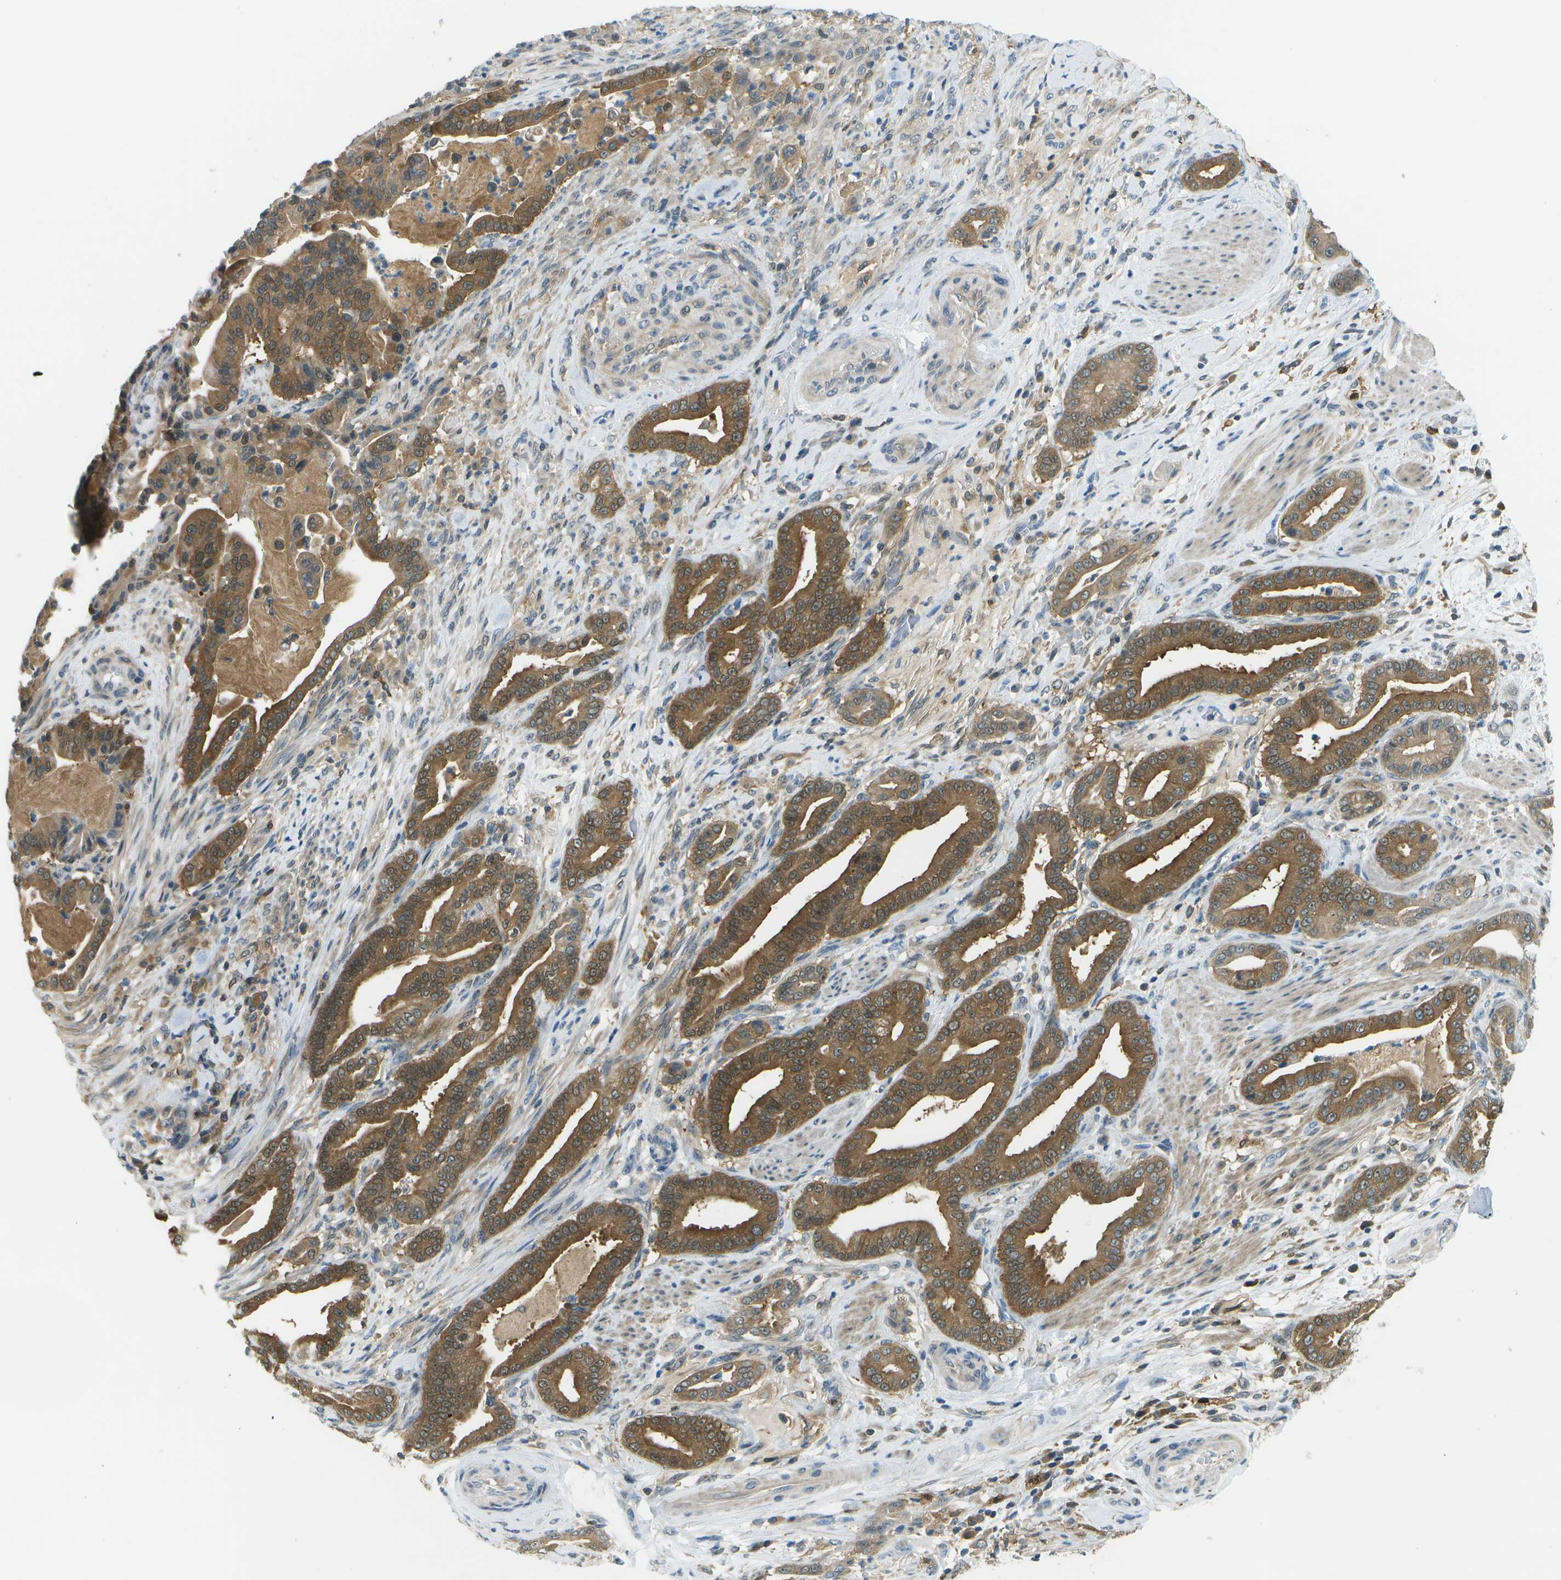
{"staining": {"intensity": "moderate", "quantity": ">75%", "location": "cytoplasmic/membranous"}, "tissue": "pancreatic cancer", "cell_type": "Tumor cells", "image_type": "cancer", "snomed": [{"axis": "morphology", "description": "Normal tissue, NOS"}, {"axis": "morphology", "description": "Adenocarcinoma, NOS"}, {"axis": "topography", "description": "Pancreas"}], "caption": "Protein staining of pancreatic cancer (adenocarcinoma) tissue exhibits moderate cytoplasmic/membranous expression in about >75% of tumor cells.", "gene": "CDH23", "patient": {"sex": "male", "age": 63}}